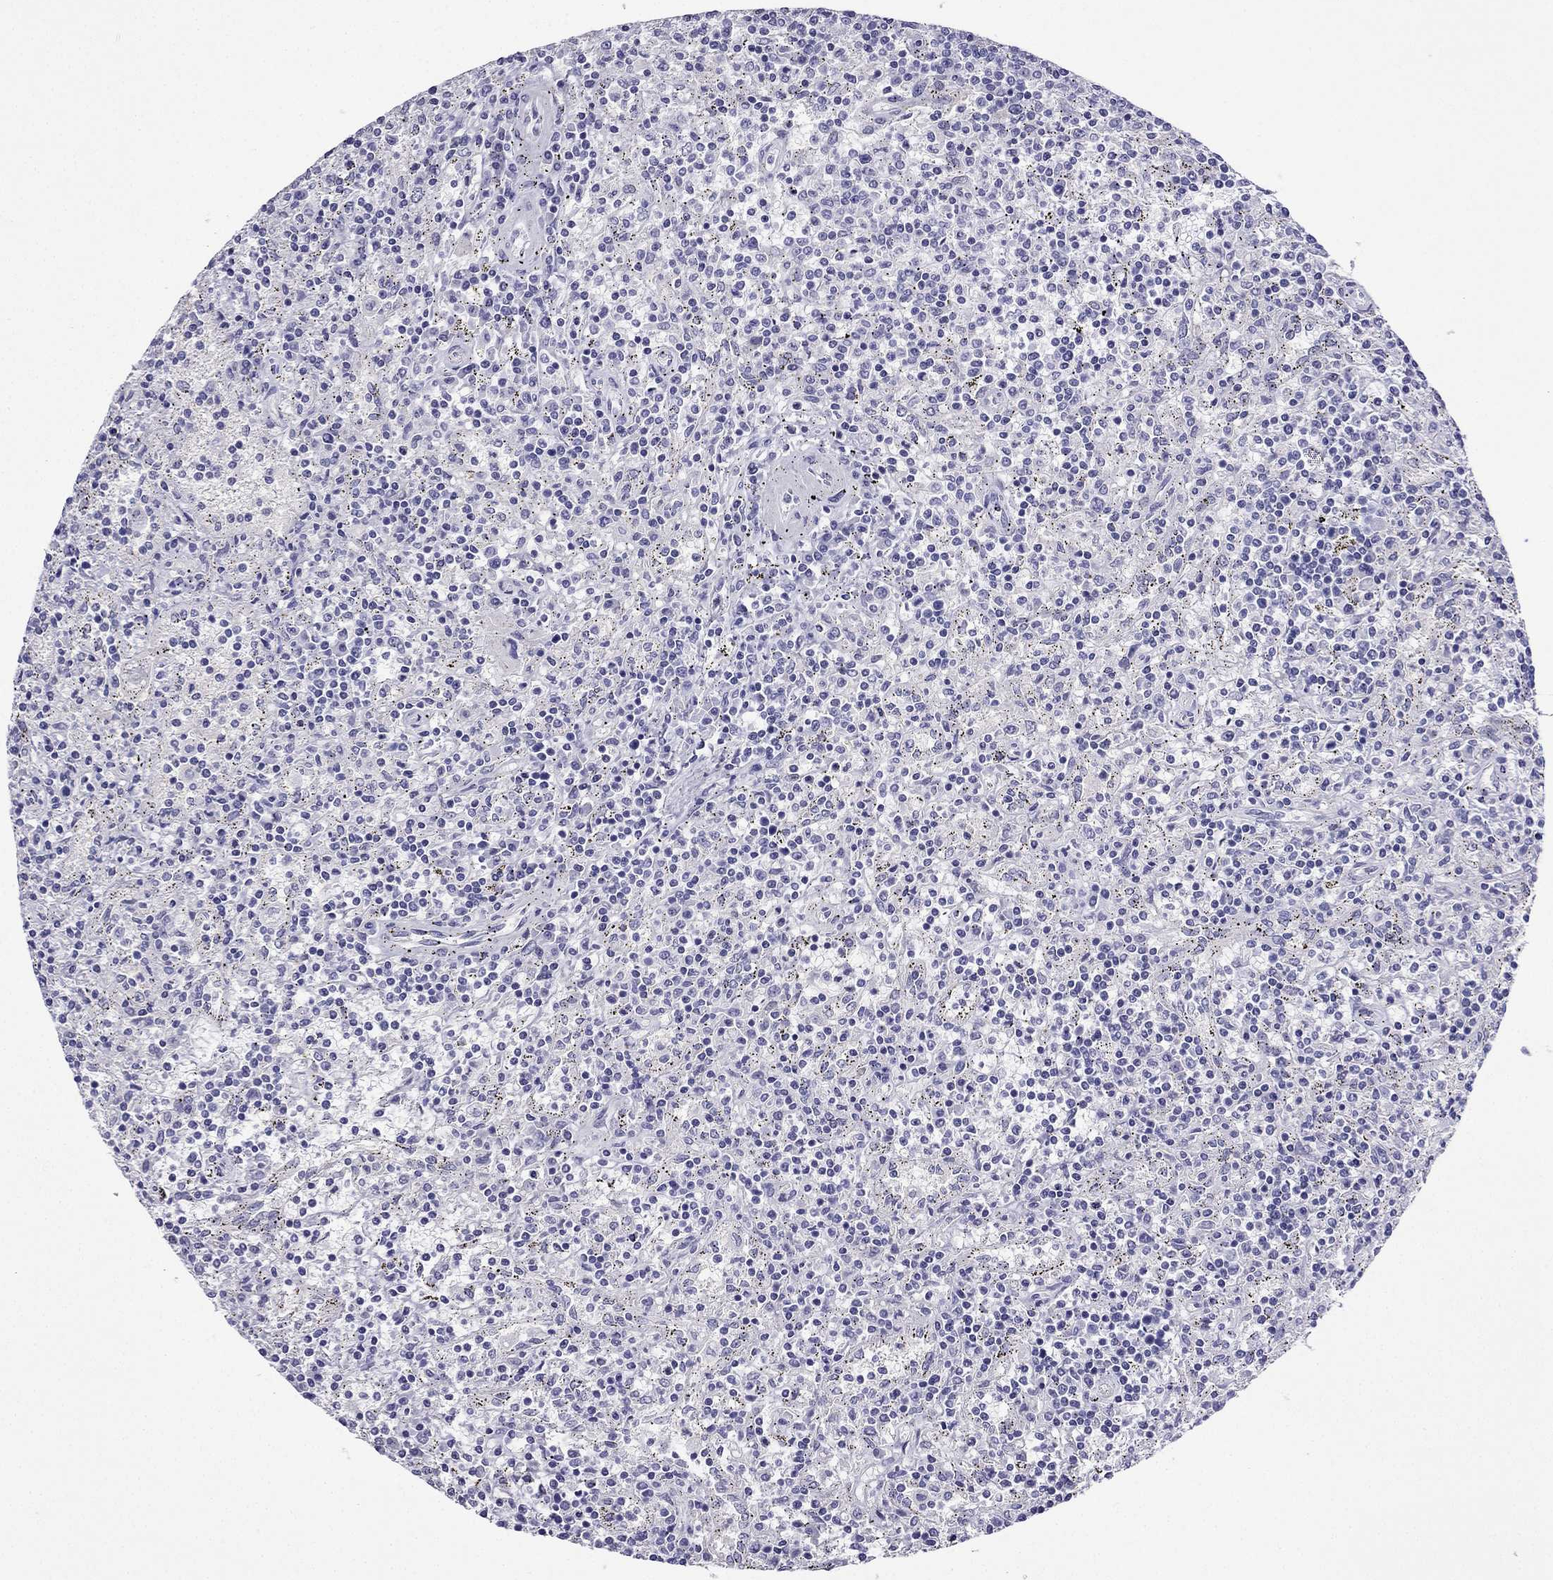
{"staining": {"intensity": "negative", "quantity": "none", "location": "none"}, "tissue": "lymphoma", "cell_type": "Tumor cells", "image_type": "cancer", "snomed": [{"axis": "morphology", "description": "Malignant lymphoma, non-Hodgkin's type, Low grade"}, {"axis": "topography", "description": "Spleen"}], "caption": "An immunohistochemistry (IHC) image of lymphoma is shown. There is no staining in tumor cells of lymphoma. (DAB immunohistochemistry (IHC) with hematoxylin counter stain).", "gene": "KCNJ10", "patient": {"sex": "male", "age": 62}}